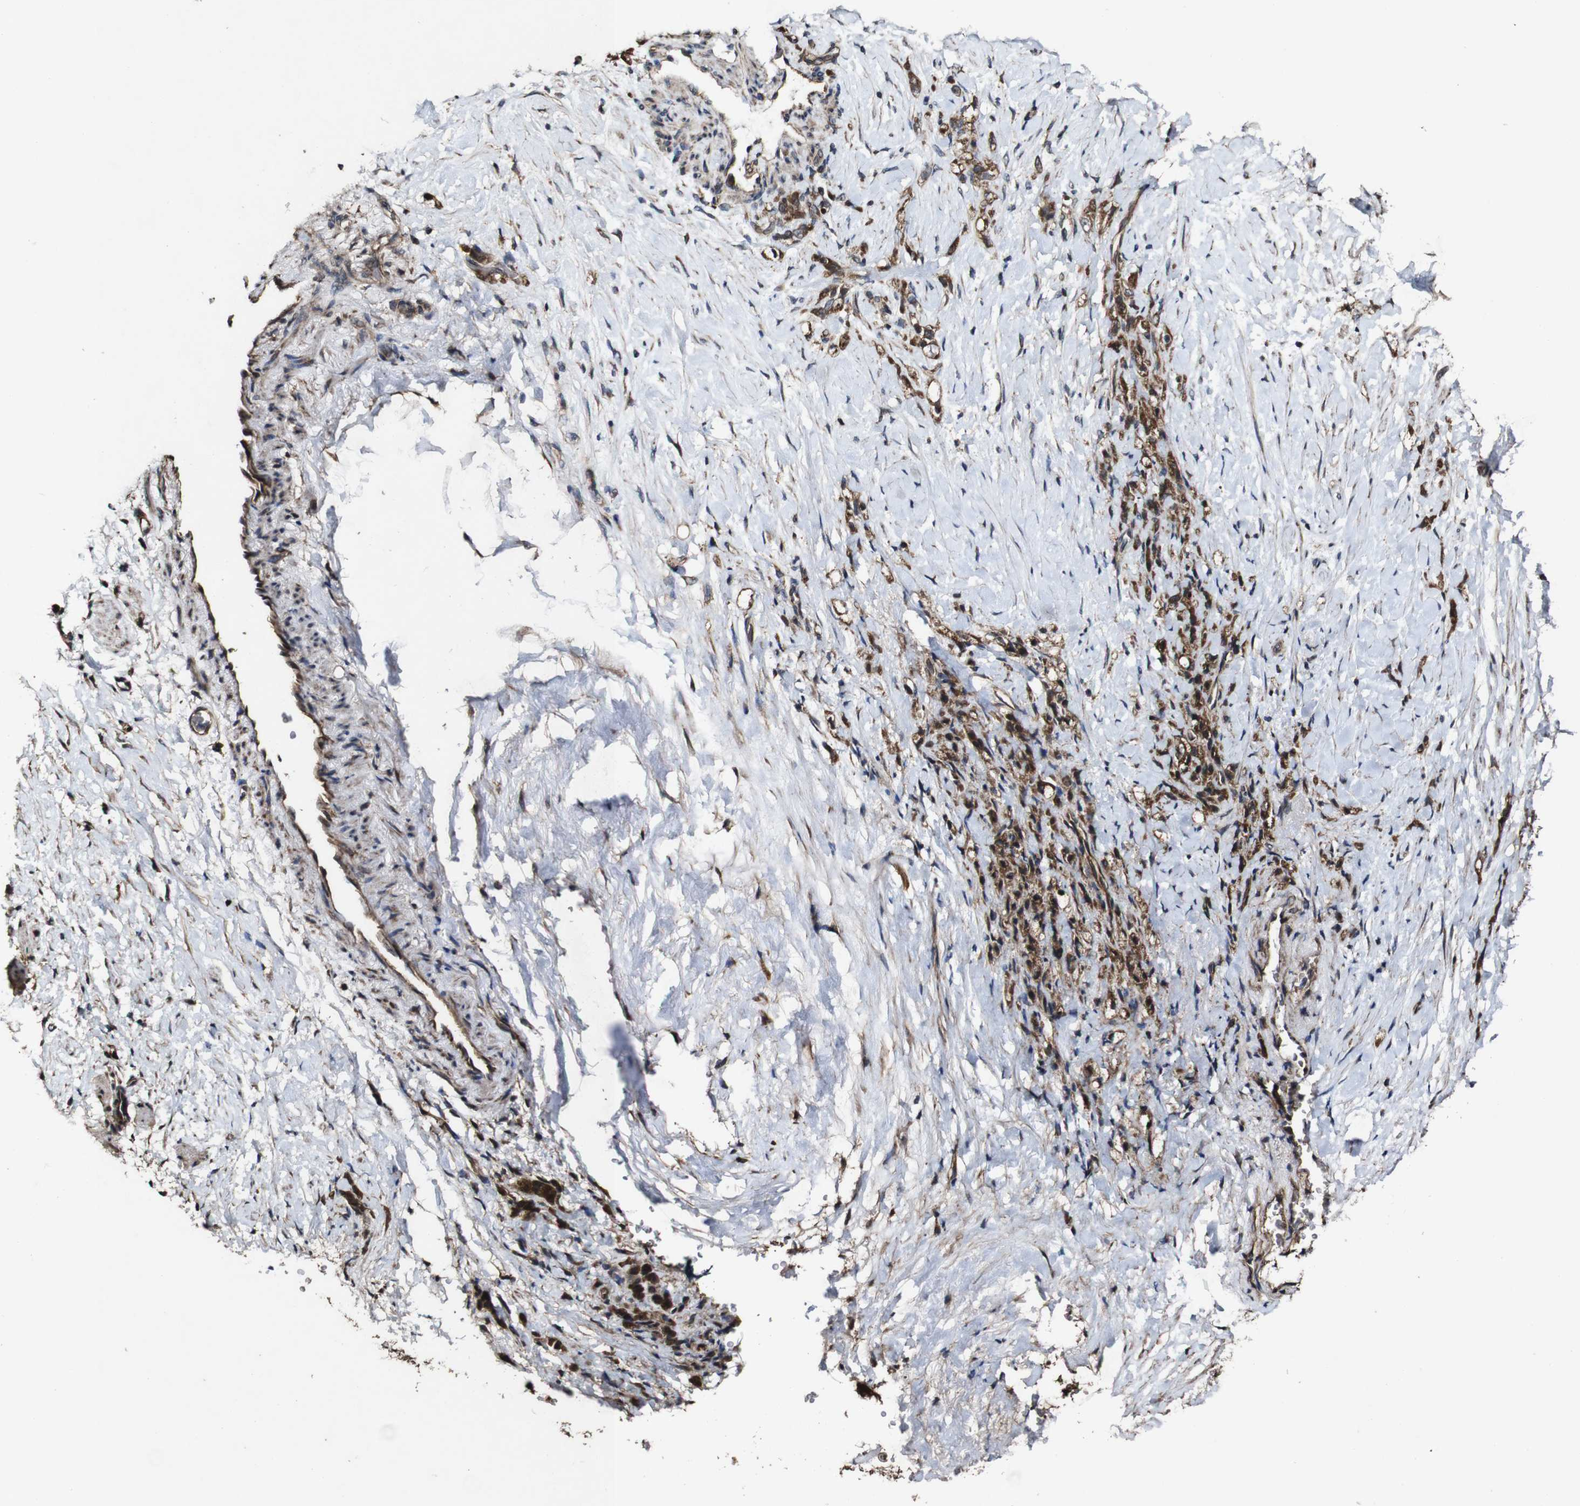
{"staining": {"intensity": "moderate", "quantity": ">75%", "location": "cytoplasmic/membranous"}, "tissue": "stomach cancer", "cell_type": "Tumor cells", "image_type": "cancer", "snomed": [{"axis": "morphology", "description": "Adenocarcinoma, NOS"}, {"axis": "topography", "description": "Stomach"}], "caption": "The histopathology image demonstrates staining of stomach cancer, revealing moderate cytoplasmic/membranous protein expression (brown color) within tumor cells.", "gene": "BTN3A3", "patient": {"sex": "male", "age": 82}}